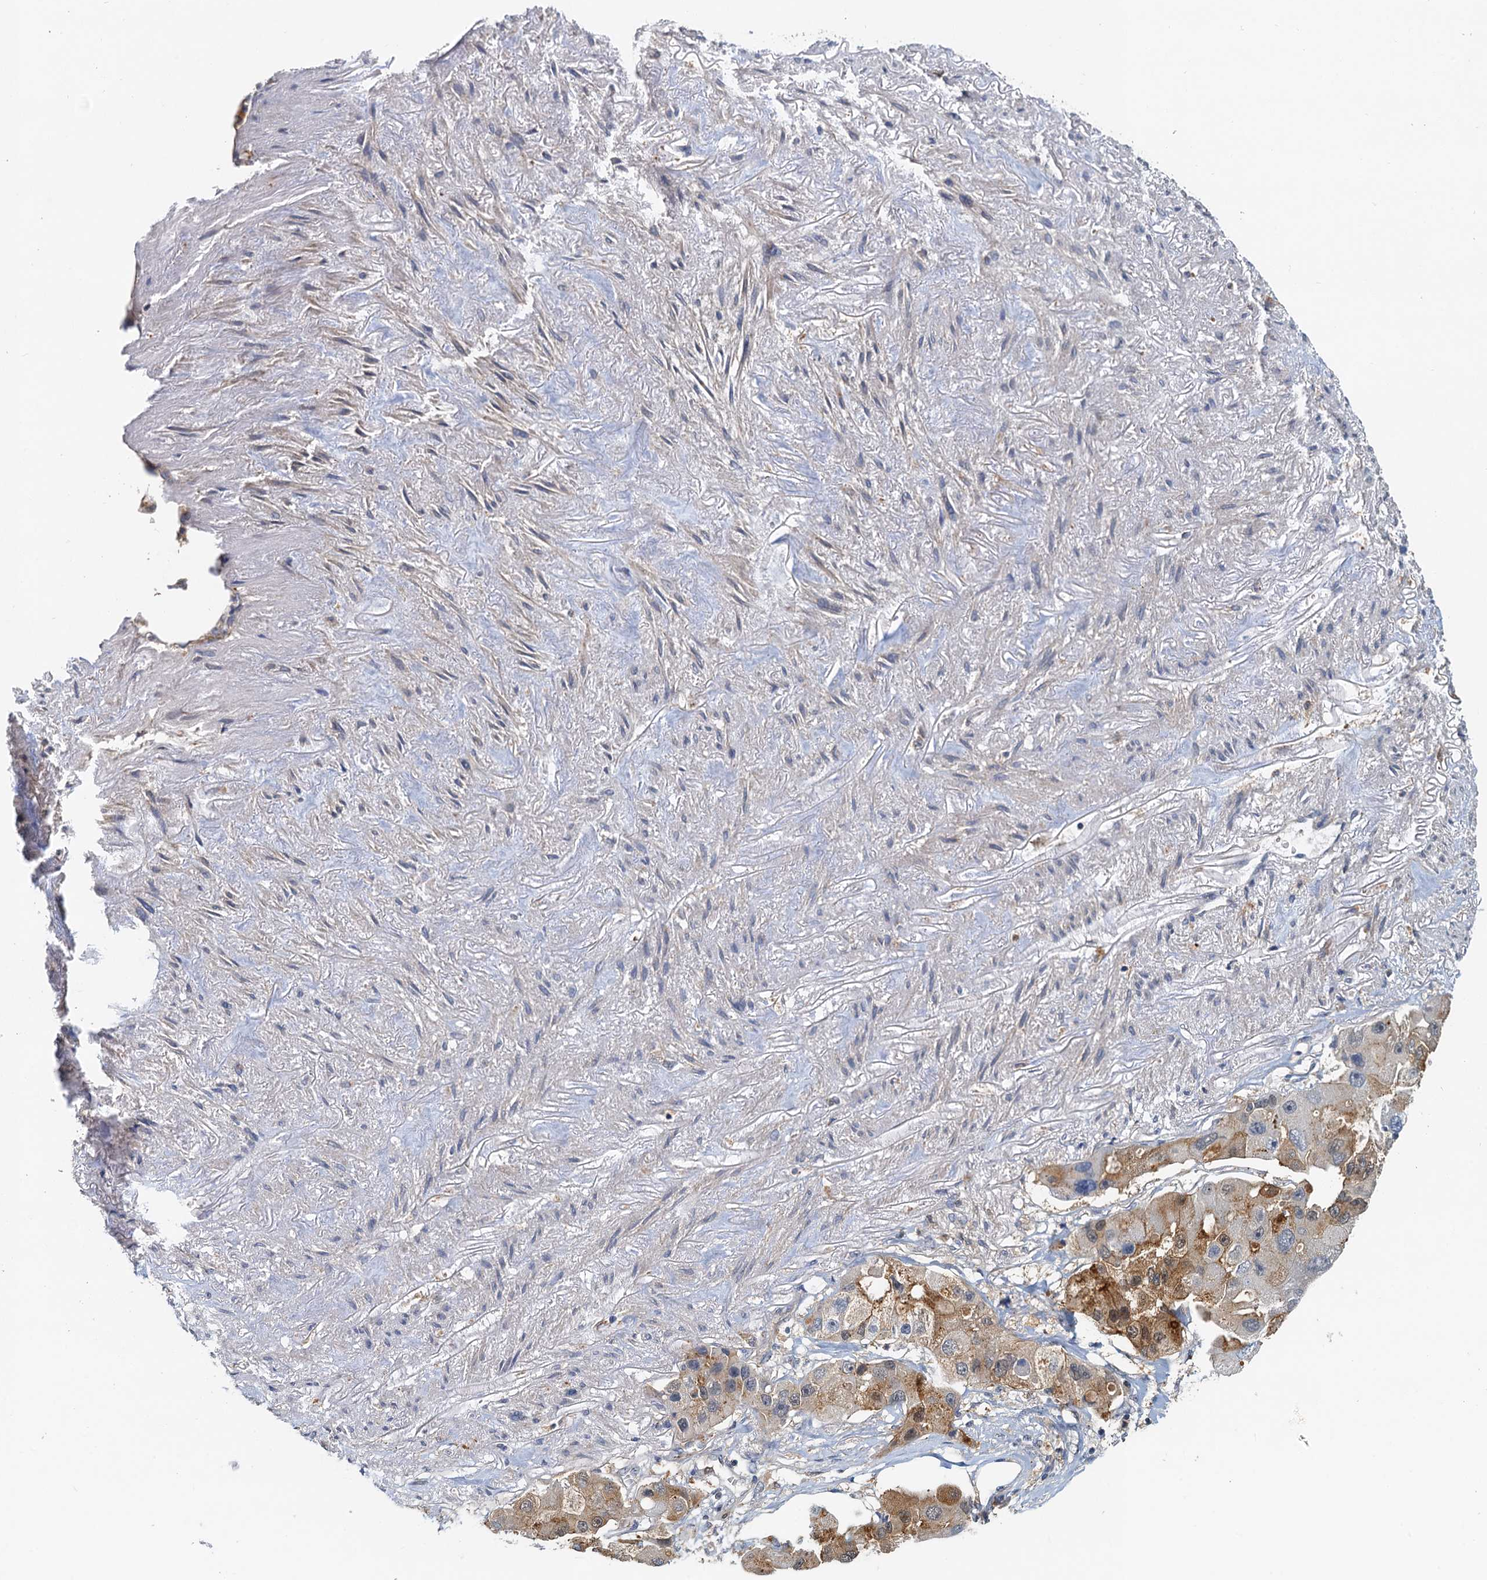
{"staining": {"intensity": "moderate", "quantity": "25%-75%", "location": "cytoplasmic/membranous"}, "tissue": "lung cancer", "cell_type": "Tumor cells", "image_type": "cancer", "snomed": [{"axis": "morphology", "description": "Adenocarcinoma, NOS"}, {"axis": "topography", "description": "Lung"}], "caption": "The micrograph displays a brown stain indicating the presence of a protein in the cytoplasmic/membranous of tumor cells in lung cancer (adenocarcinoma). (DAB IHC, brown staining for protein, blue staining for nuclei).", "gene": "TOLLIP", "patient": {"sex": "female", "age": 54}}